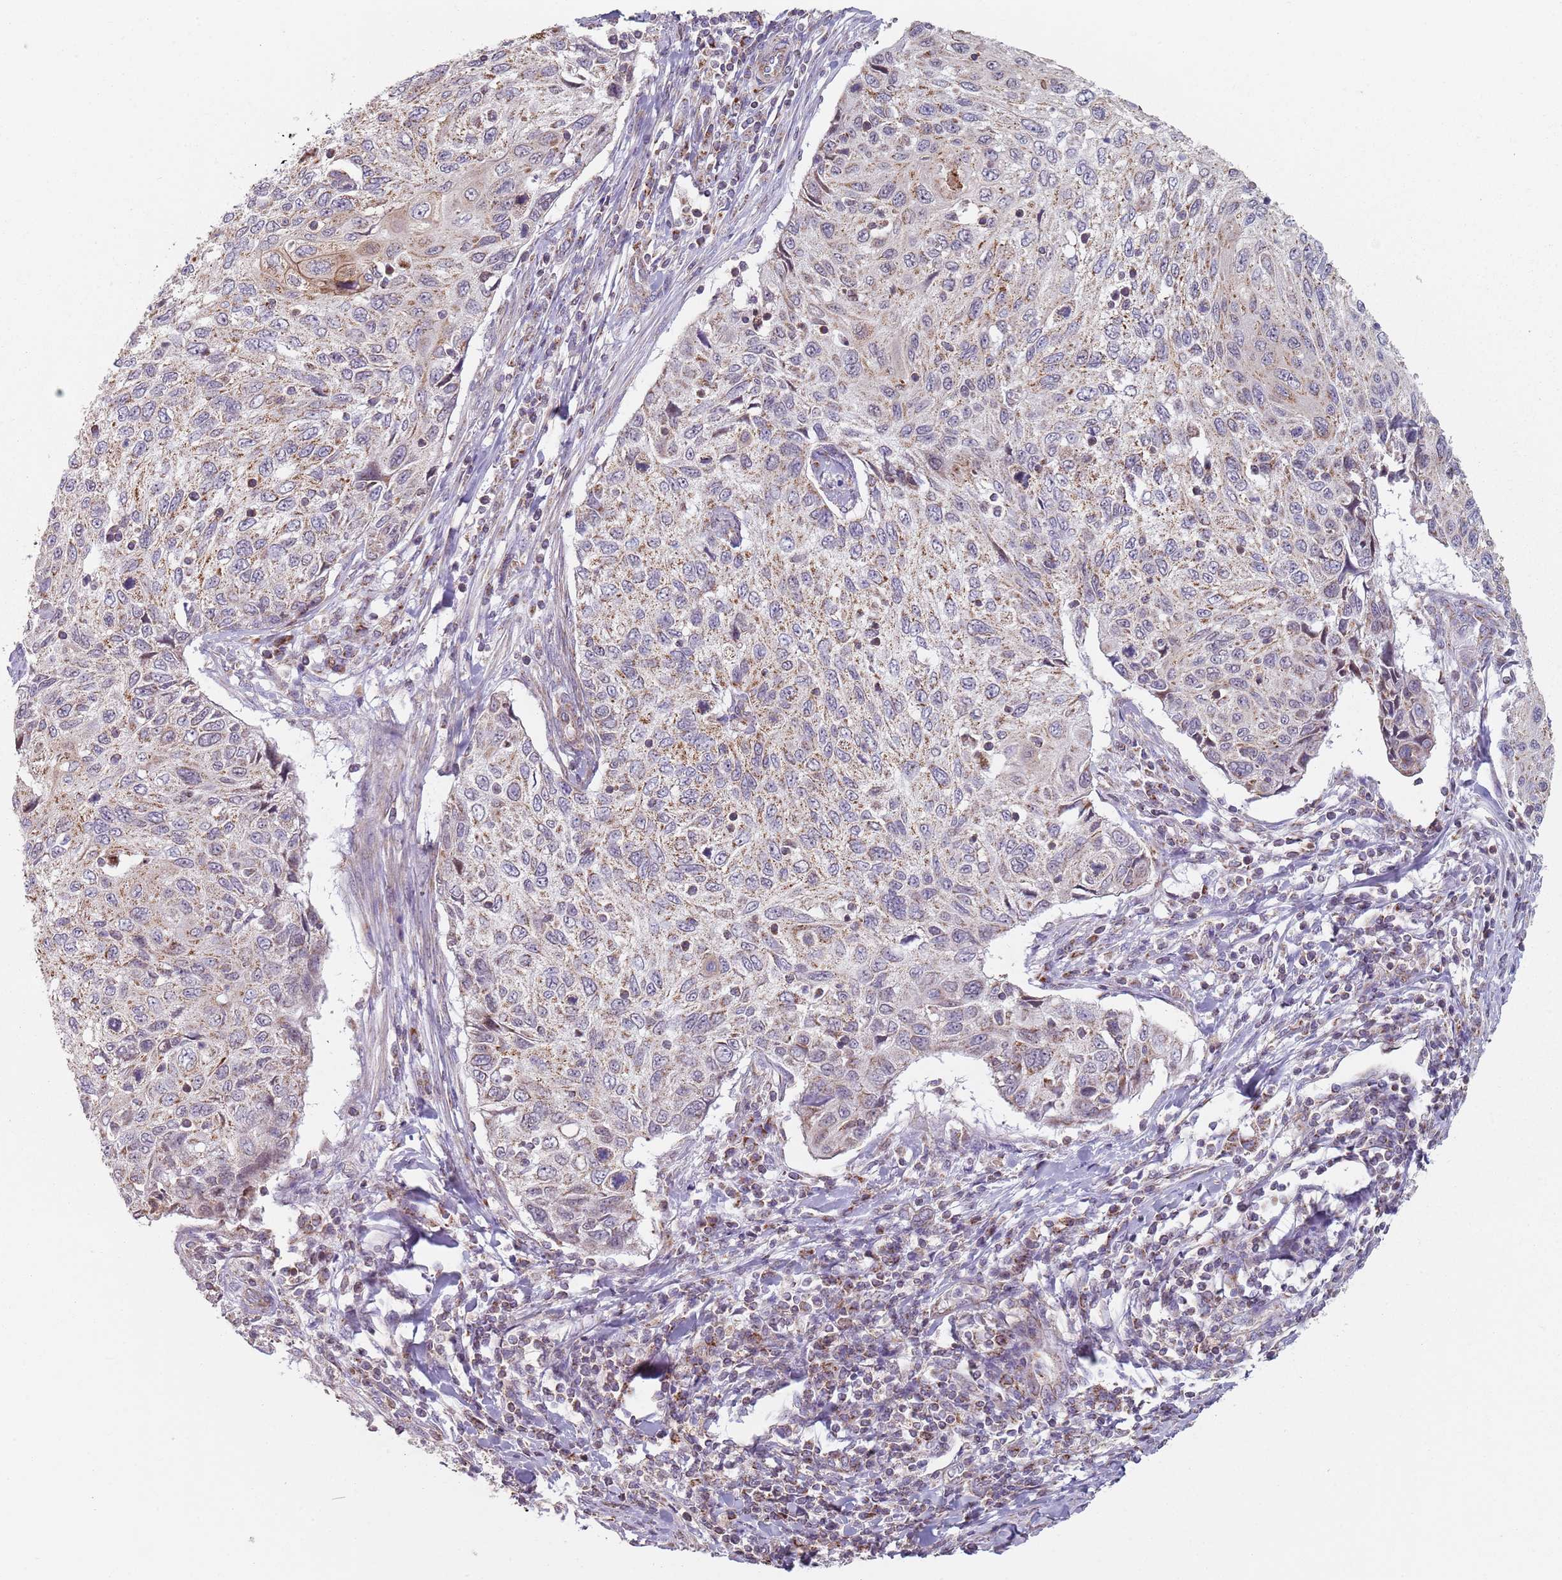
{"staining": {"intensity": "moderate", "quantity": ">75%", "location": "cytoplasmic/membranous"}, "tissue": "cervical cancer", "cell_type": "Tumor cells", "image_type": "cancer", "snomed": [{"axis": "morphology", "description": "Squamous cell carcinoma, NOS"}, {"axis": "topography", "description": "Cervix"}], "caption": "Cervical cancer stained with a protein marker exhibits moderate staining in tumor cells.", "gene": "GAS8", "patient": {"sex": "female", "age": 70}}